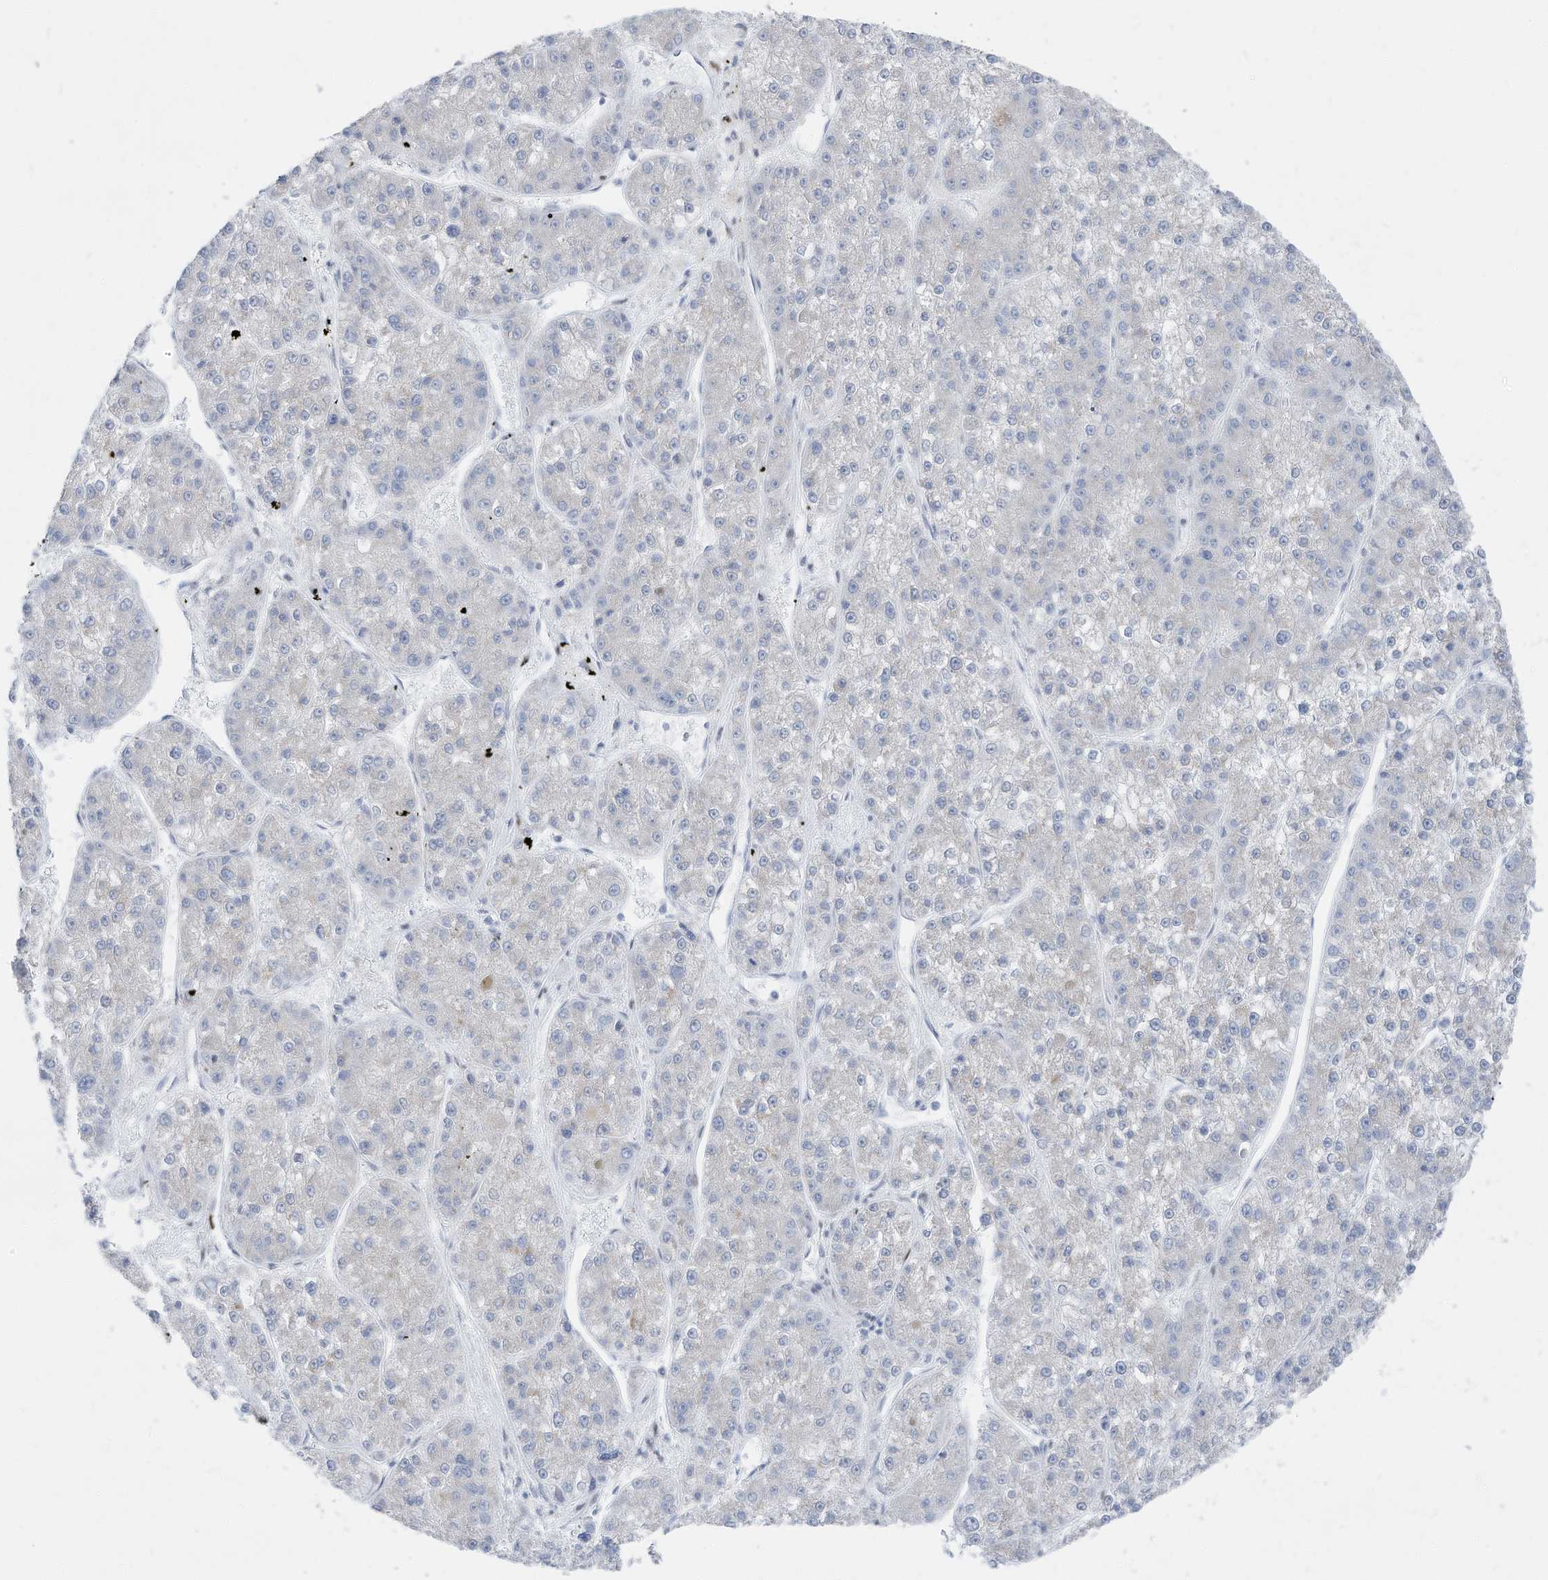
{"staining": {"intensity": "negative", "quantity": "none", "location": "none"}, "tissue": "liver cancer", "cell_type": "Tumor cells", "image_type": "cancer", "snomed": [{"axis": "morphology", "description": "Carcinoma, Hepatocellular, NOS"}, {"axis": "topography", "description": "Liver"}], "caption": "The micrograph shows no staining of tumor cells in liver cancer.", "gene": "FRS3", "patient": {"sex": "female", "age": 73}}